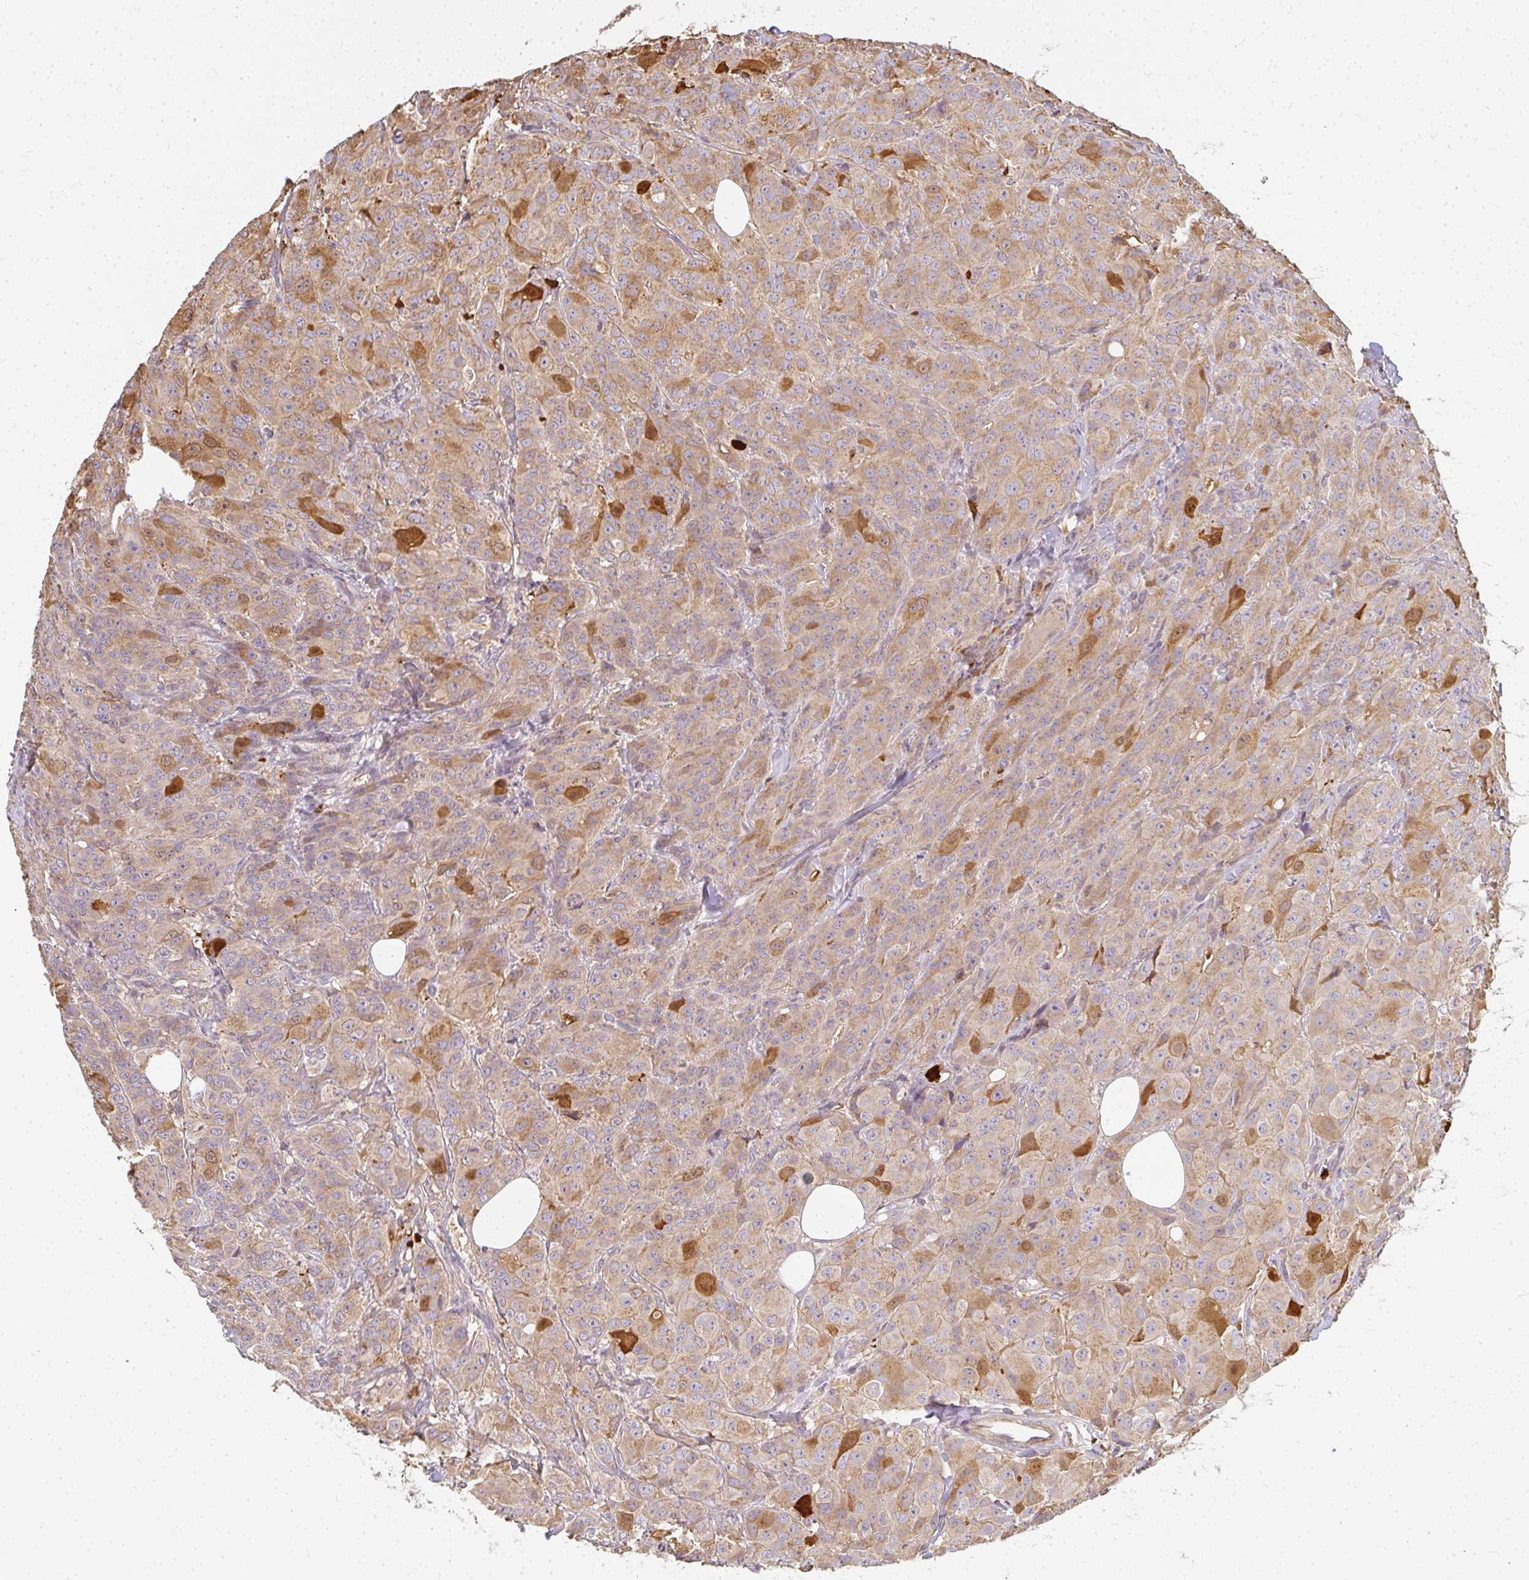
{"staining": {"intensity": "moderate", "quantity": "25%-75%", "location": "cytoplasmic/membranous"}, "tissue": "breast cancer", "cell_type": "Tumor cells", "image_type": "cancer", "snomed": [{"axis": "morphology", "description": "Normal tissue, NOS"}, {"axis": "morphology", "description": "Duct carcinoma"}, {"axis": "topography", "description": "Breast"}], "caption": "The photomicrograph shows a brown stain indicating the presence of a protein in the cytoplasmic/membranous of tumor cells in invasive ductal carcinoma (breast).", "gene": "CNTRL", "patient": {"sex": "female", "age": 43}}